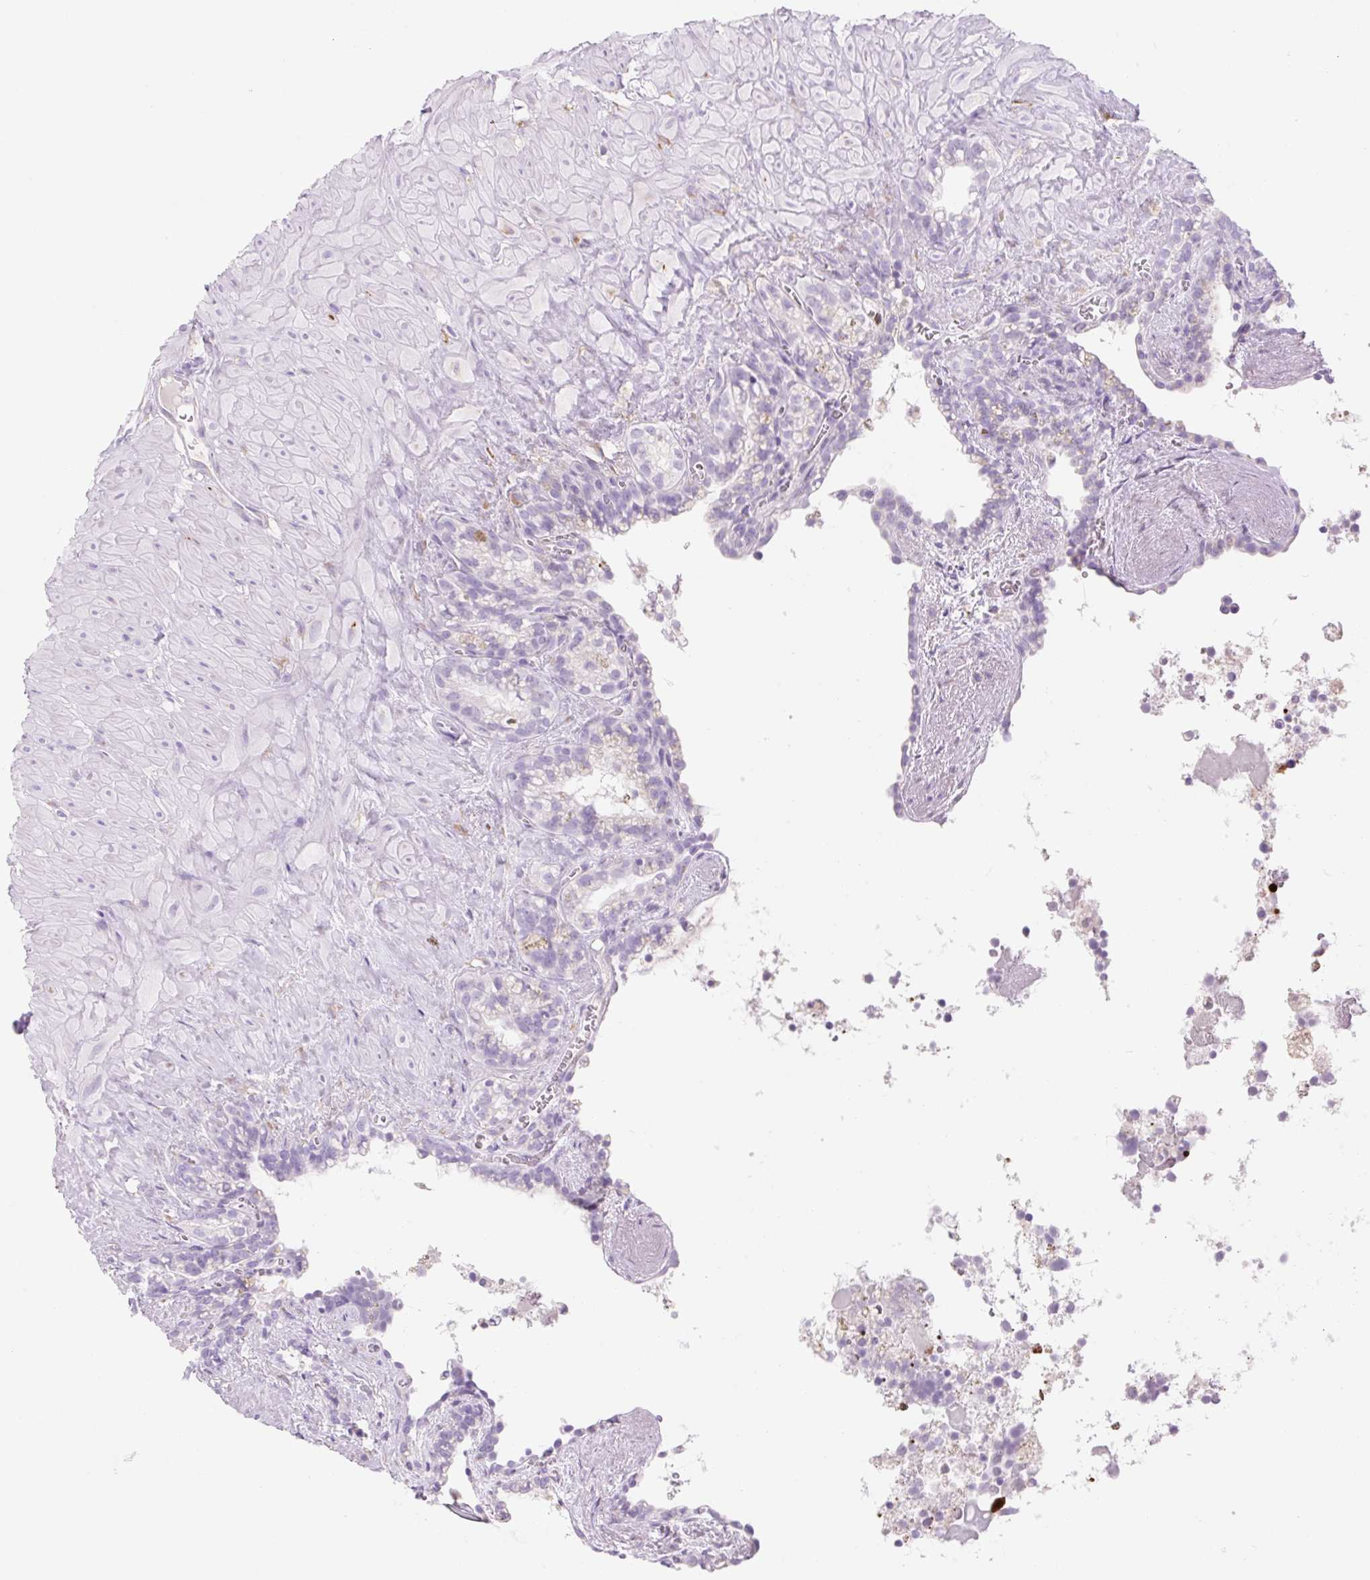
{"staining": {"intensity": "negative", "quantity": "none", "location": "none"}, "tissue": "seminal vesicle", "cell_type": "Glandular cells", "image_type": "normal", "snomed": [{"axis": "morphology", "description": "Normal tissue, NOS"}, {"axis": "topography", "description": "Seminal veicle"}], "caption": "IHC photomicrograph of normal human seminal vesicle stained for a protein (brown), which demonstrates no expression in glandular cells. Nuclei are stained in blue.", "gene": "FABP5", "patient": {"sex": "male", "age": 76}}